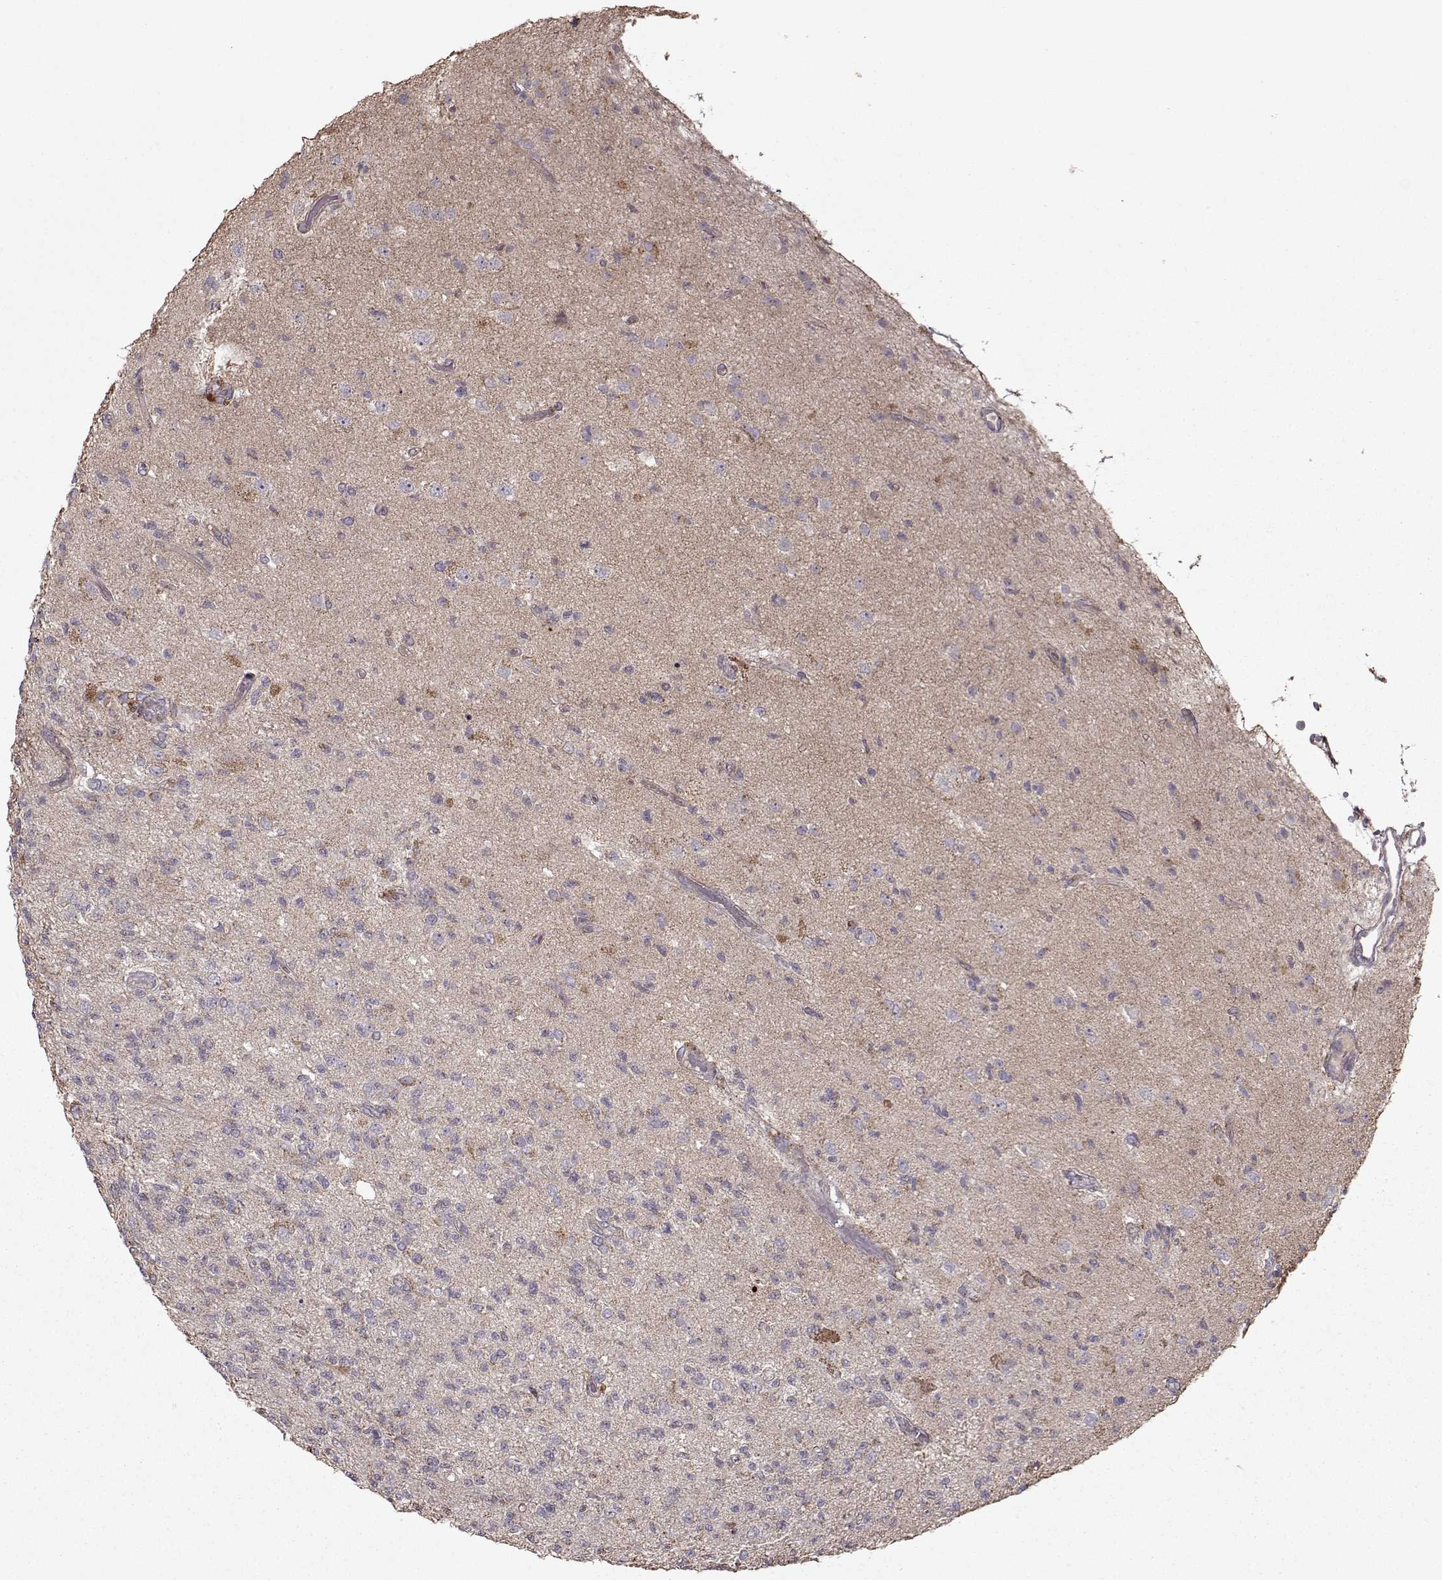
{"staining": {"intensity": "negative", "quantity": "none", "location": "none"}, "tissue": "glioma", "cell_type": "Tumor cells", "image_type": "cancer", "snomed": [{"axis": "morphology", "description": "Glioma, malignant, High grade"}, {"axis": "topography", "description": "Brain"}], "caption": "Immunohistochemical staining of human malignant glioma (high-grade) shows no significant positivity in tumor cells.", "gene": "CMTM3", "patient": {"sex": "male", "age": 56}}